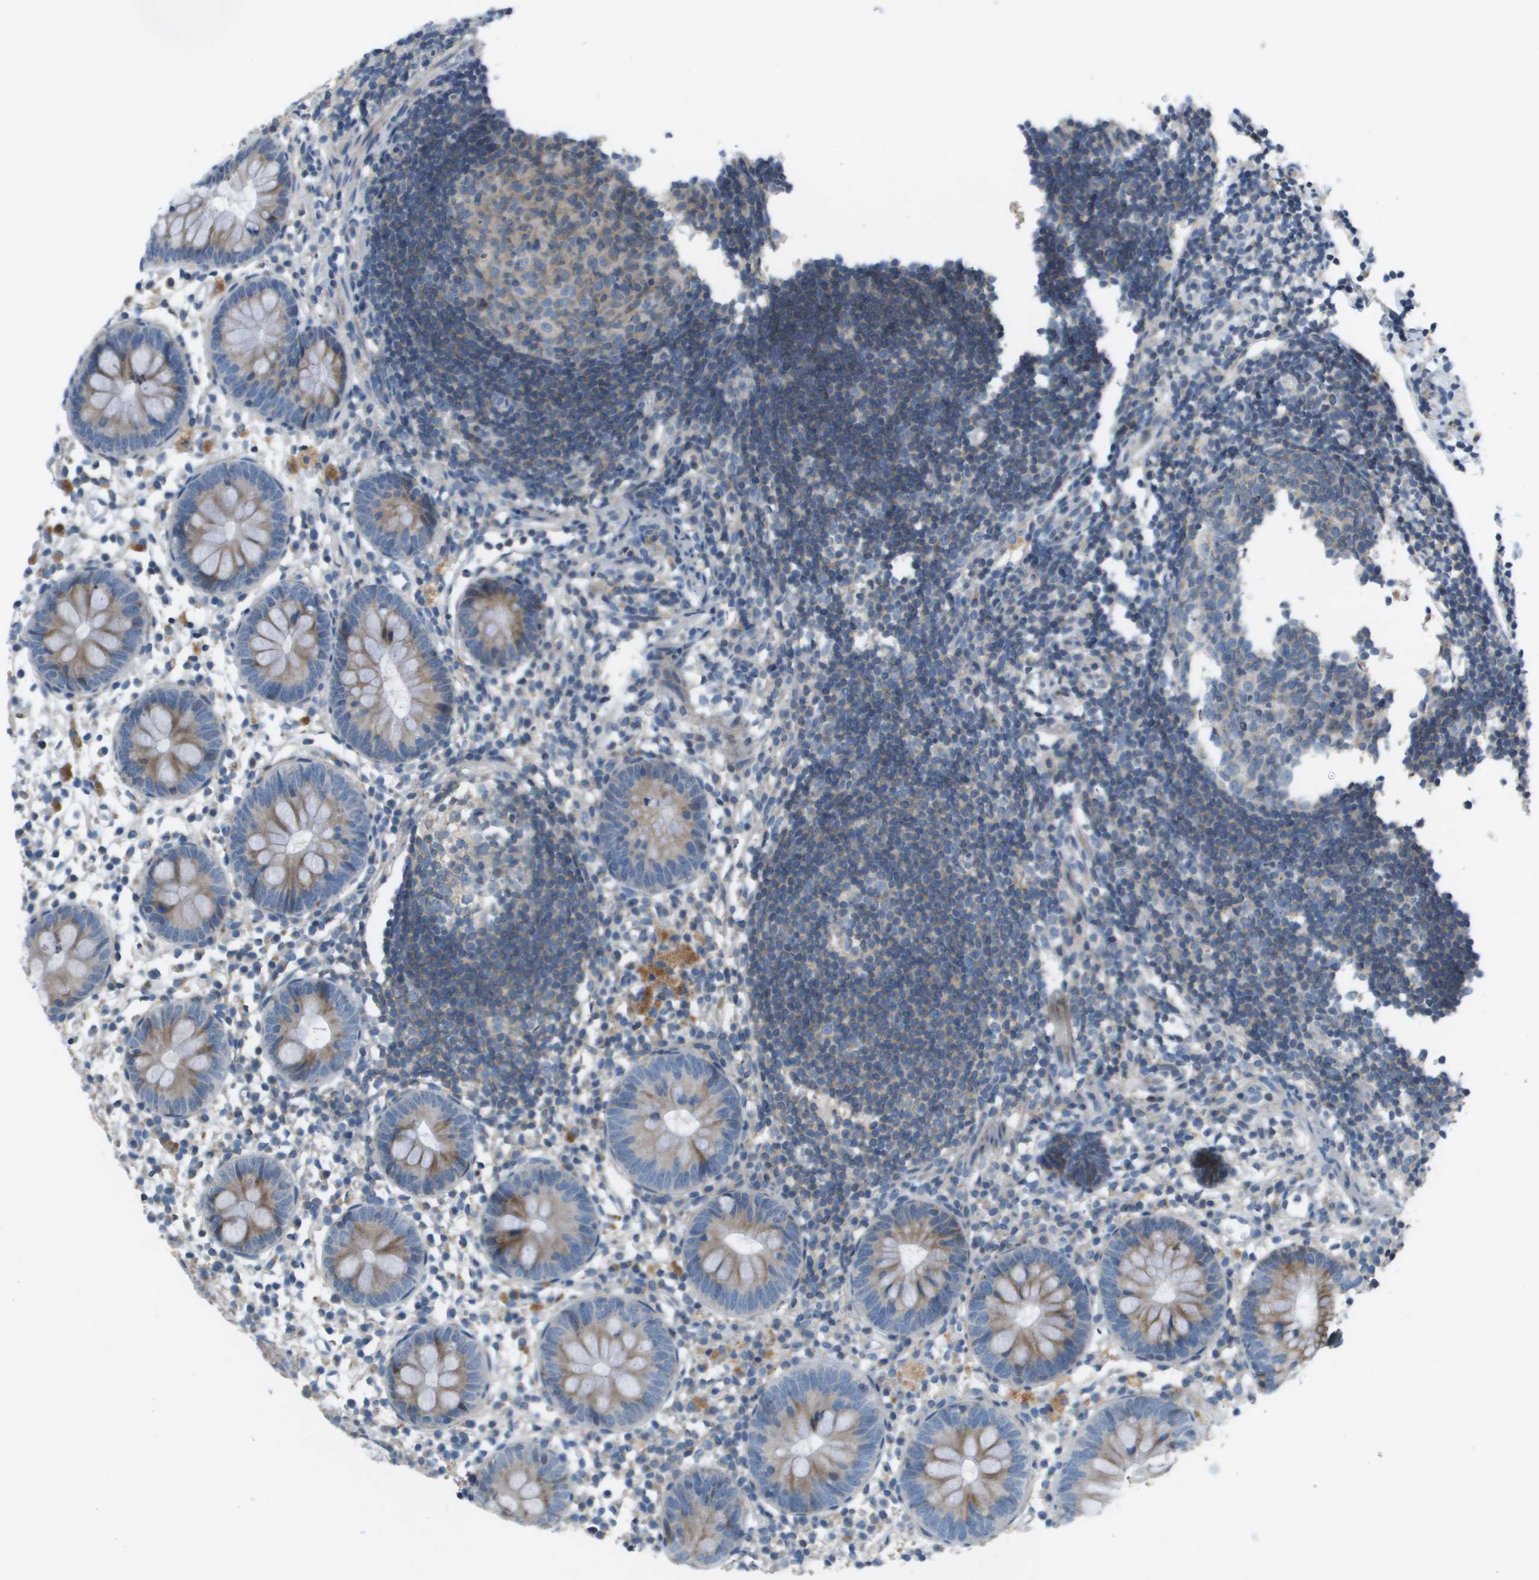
{"staining": {"intensity": "moderate", "quantity": "25%-75%", "location": "cytoplasmic/membranous"}, "tissue": "appendix", "cell_type": "Glandular cells", "image_type": "normal", "snomed": [{"axis": "morphology", "description": "Normal tissue, NOS"}, {"axis": "topography", "description": "Appendix"}], "caption": "Immunohistochemistry (DAB) staining of normal appendix exhibits moderate cytoplasmic/membranous protein staining in approximately 25%-75% of glandular cells.", "gene": "GALNT6", "patient": {"sex": "female", "age": 20}}